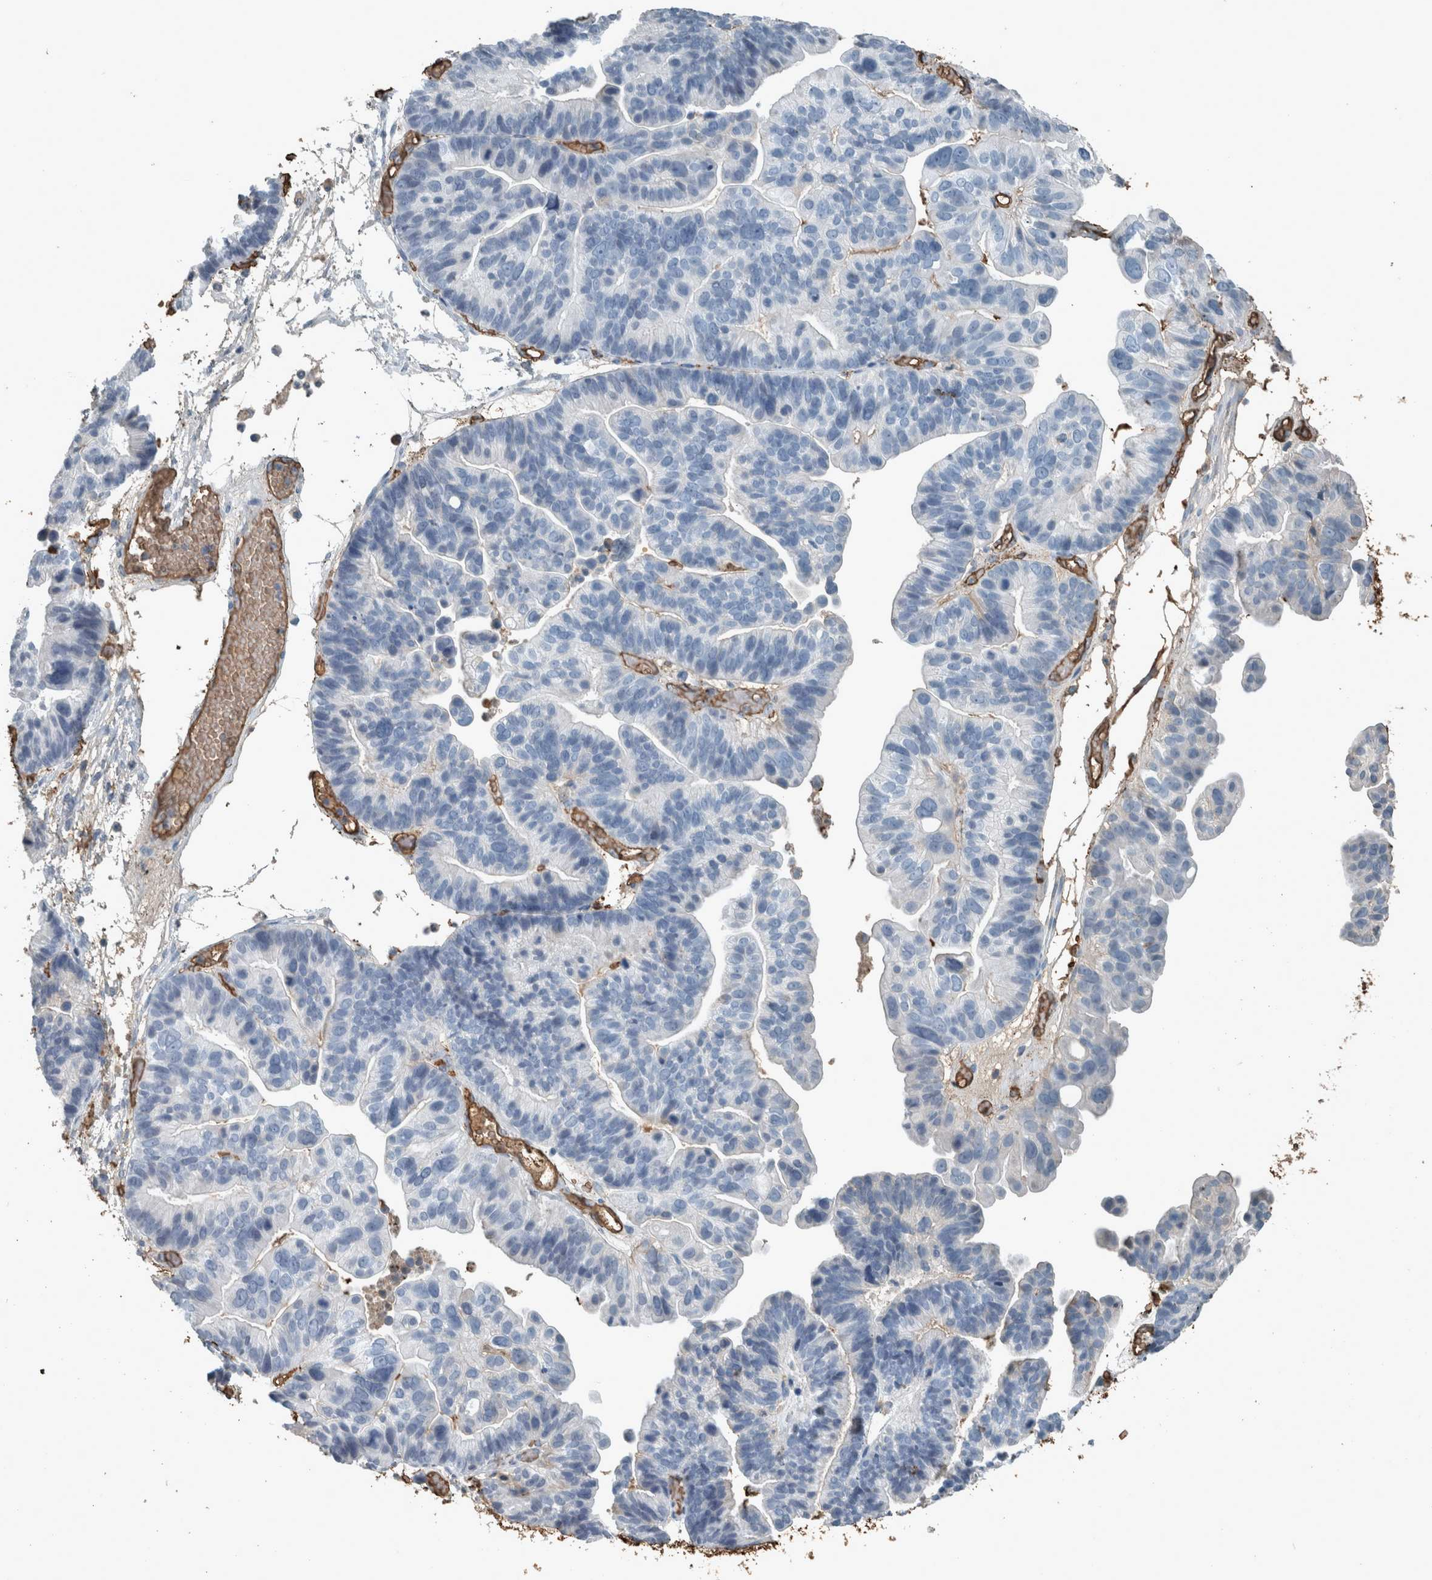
{"staining": {"intensity": "negative", "quantity": "none", "location": "none"}, "tissue": "ovarian cancer", "cell_type": "Tumor cells", "image_type": "cancer", "snomed": [{"axis": "morphology", "description": "Cystadenocarcinoma, serous, NOS"}, {"axis": "topography", "description": "Ovary"}], "caption": "Immunohistochemistry (IHC) photomicrograph of neoplastic tissue: ovarian cancer (serous cystadenocarcinoma) stained with DAB (3,3'-diaminobenzidine) reveals no significant protein staining in tumor cells.", "gene": "LBP", "patient": {"sex": "female", "age": 56}}